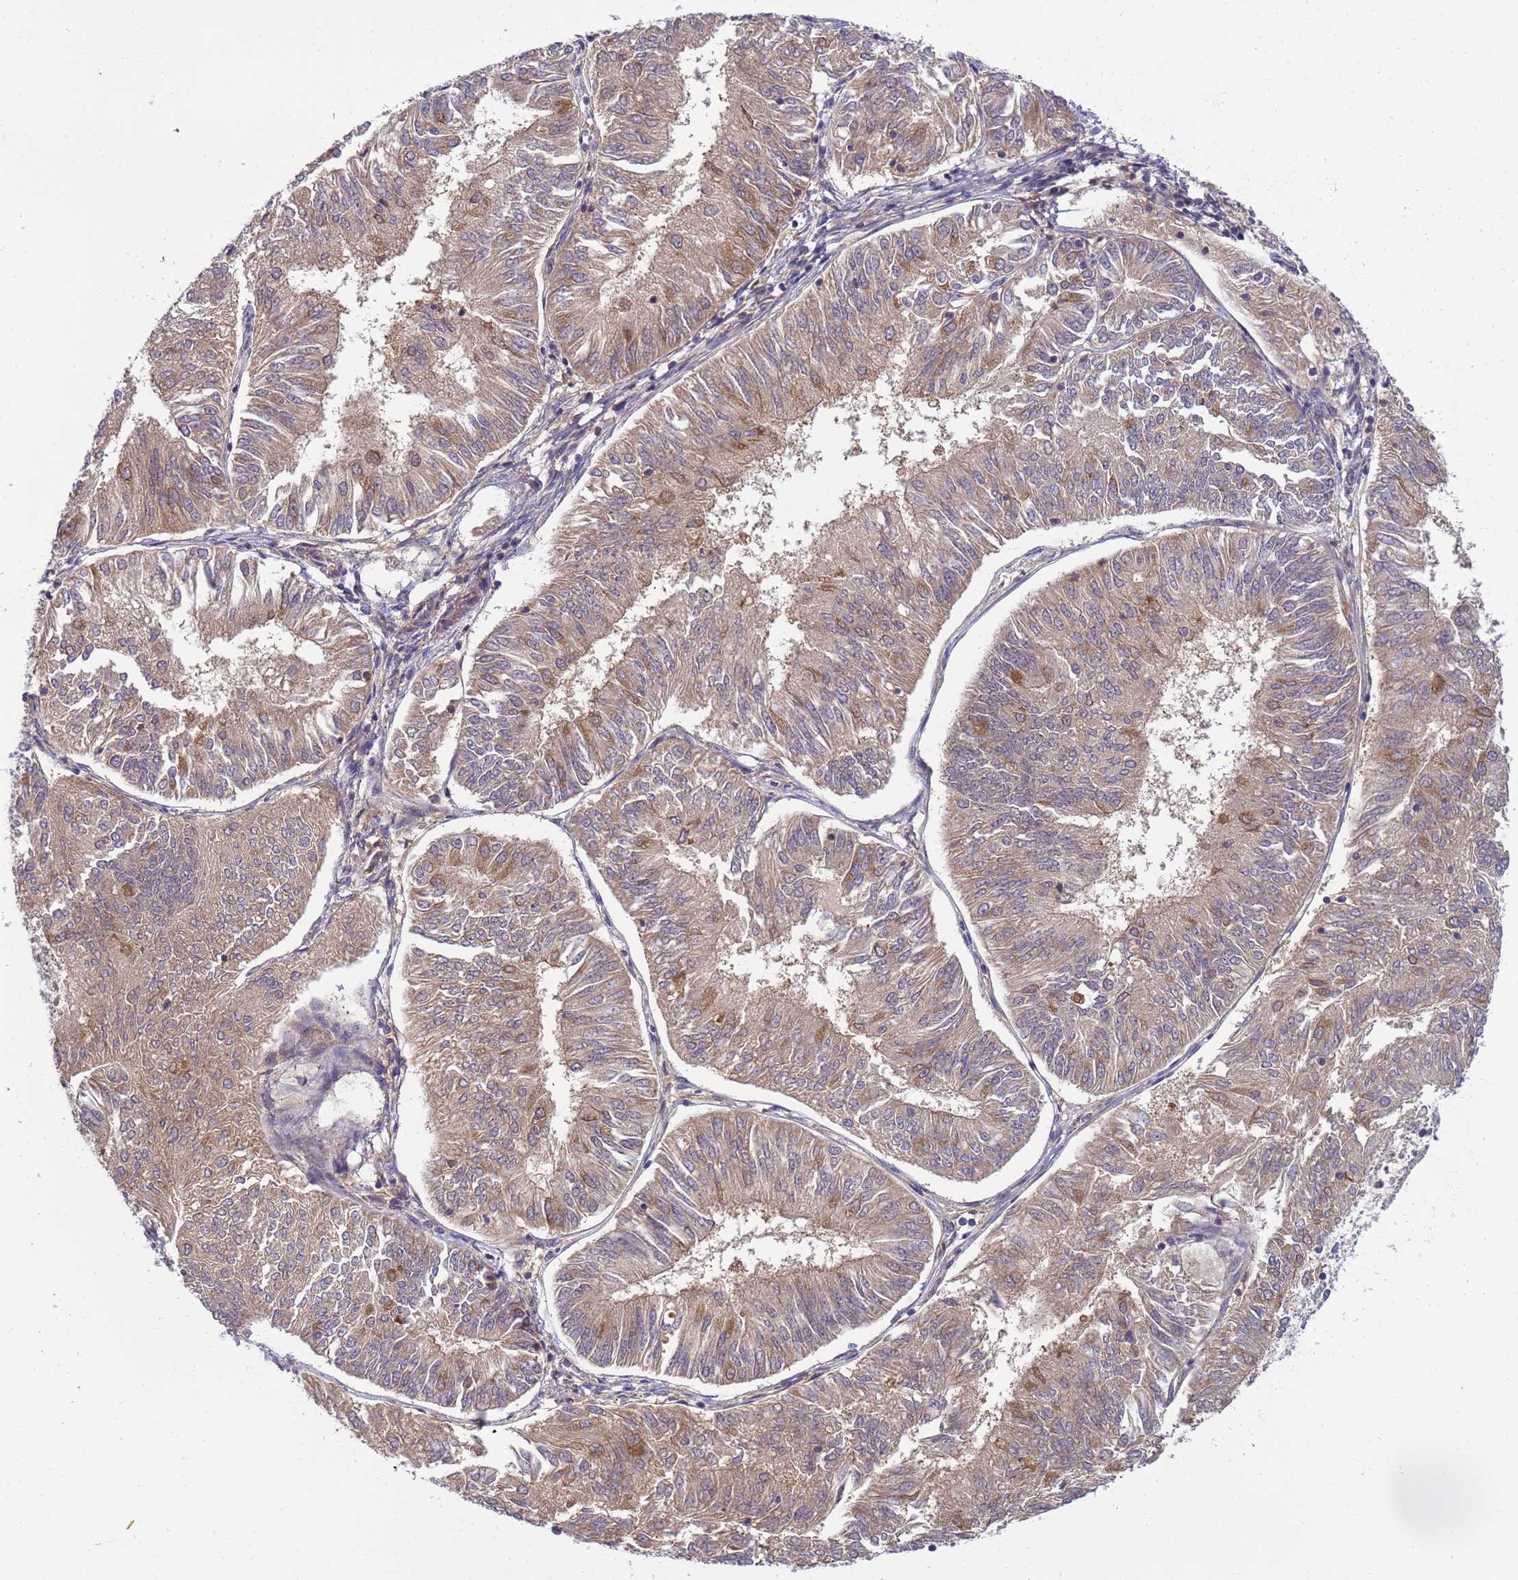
{"staining": {"intensity": "moderate", "quantity": "<25%", "location": "cytoplasmic/membranous,nuclear"}, "tissue": "endometrial cancer", "cell_type": "Tumor cells", "image_type": "cancer", "snomed": [{"axis": "morphology", "description": "Adenocarcinoma, NOS"}, {"axis": "topography", "description": "Endometrium"}], "caption": "There is low levels of moderate cytoplasmic/membranous and nuclear positivity in tumor cells of endometrial adenocarcinoma, as demonstrated by immunohistochemical staining (brown color).", "gene": "CD53", "patient": {"sex": "female", "age": 58}}